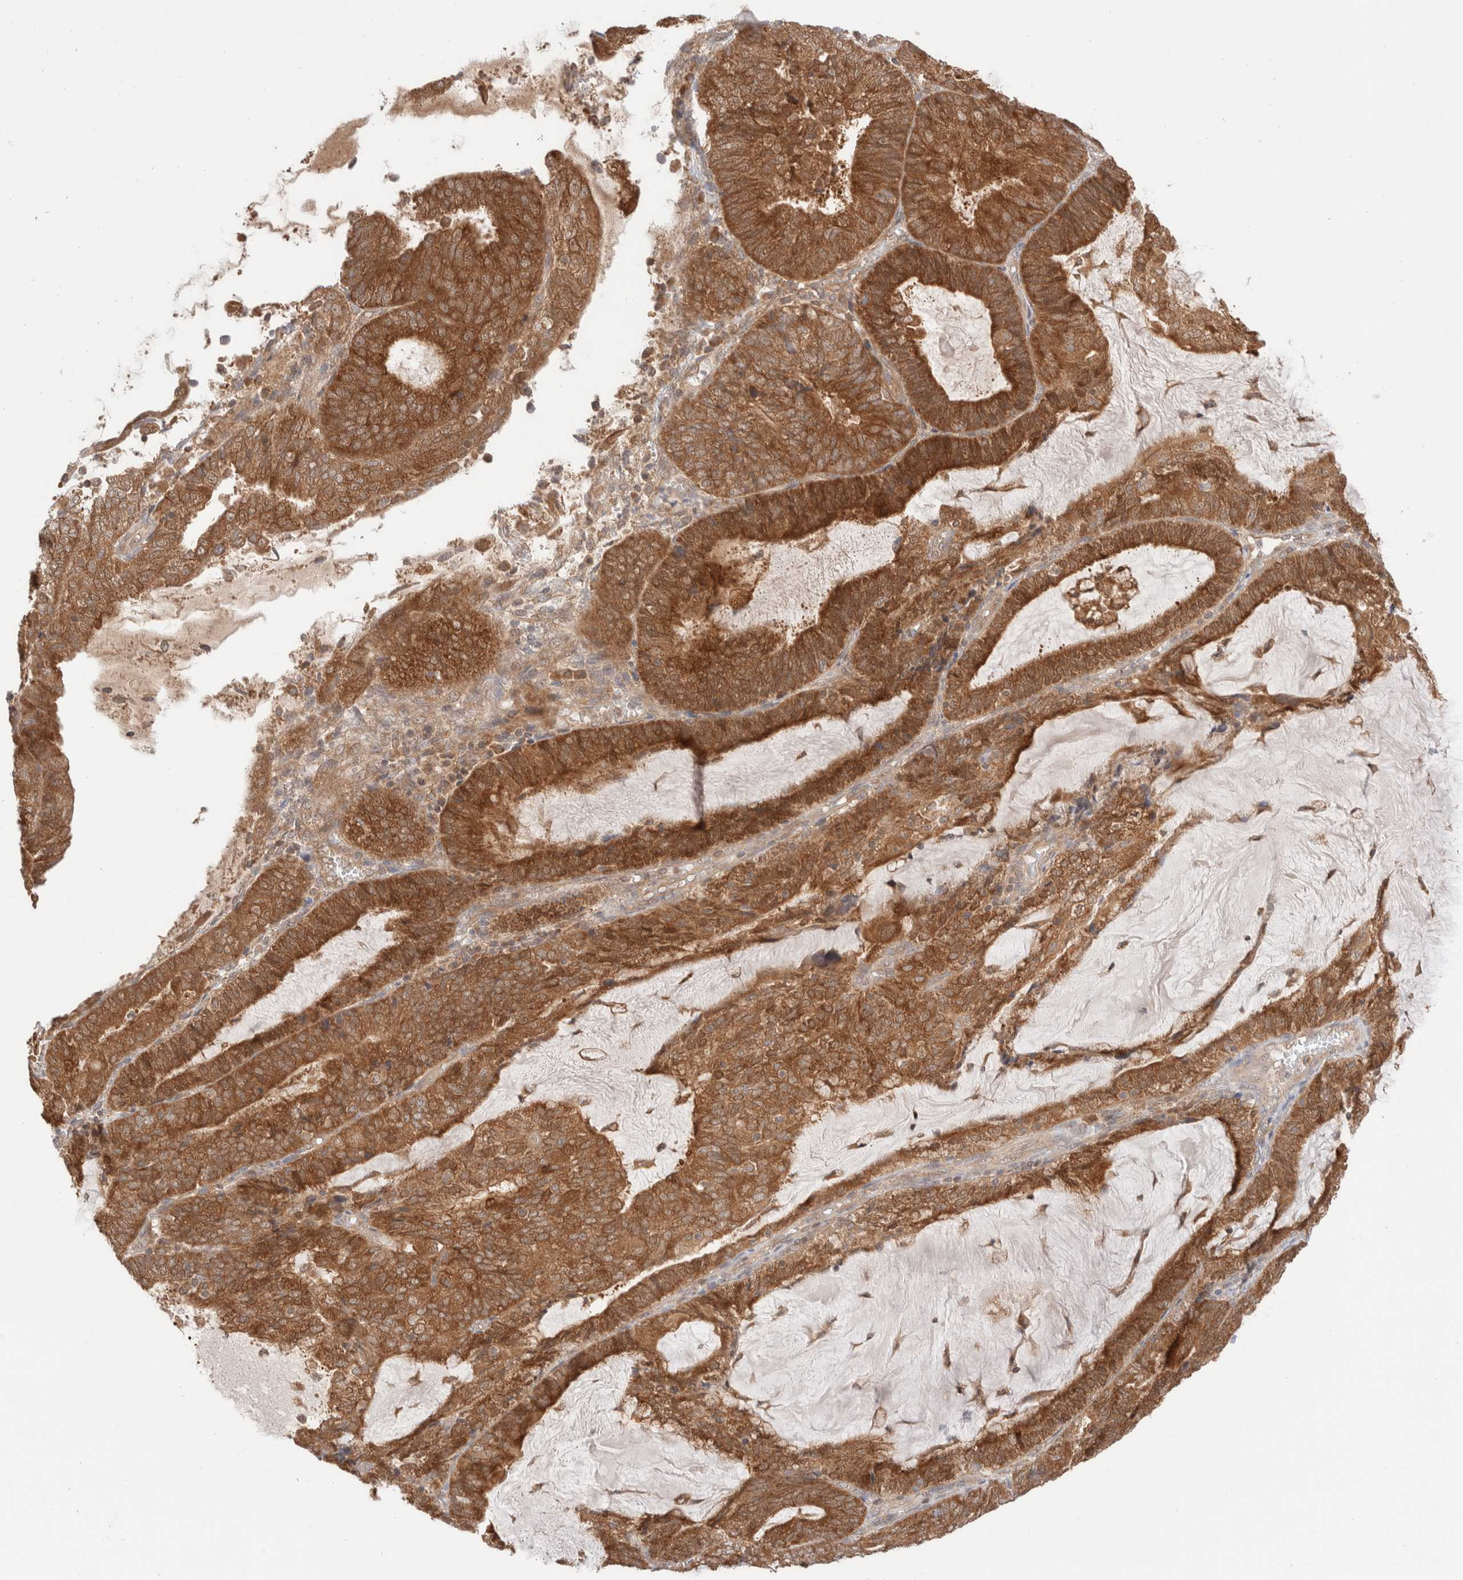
{"staining": {"intensity": "strong", "quantity": ">75%", "location": "cytoplasmic/membranous"}, "tissue": "endometrial cancer", "cell_type": "Tumor cells", "image_type": "cancer", "snomed": [{"axis": "morphology", "description": "Adenocarcinoma, NOS"}, {"axis": "topography", "description": "Endometrium"}], "caption": "There is high levels of strong cytoplasmic/membranous positivity in tumor cells of endometrial cancer (adenocarcinoma), as demonstrated by immunohistochemical staining (brown color).", "gene": "XKR4", "patient": {"sex": "female", "age": 81}}